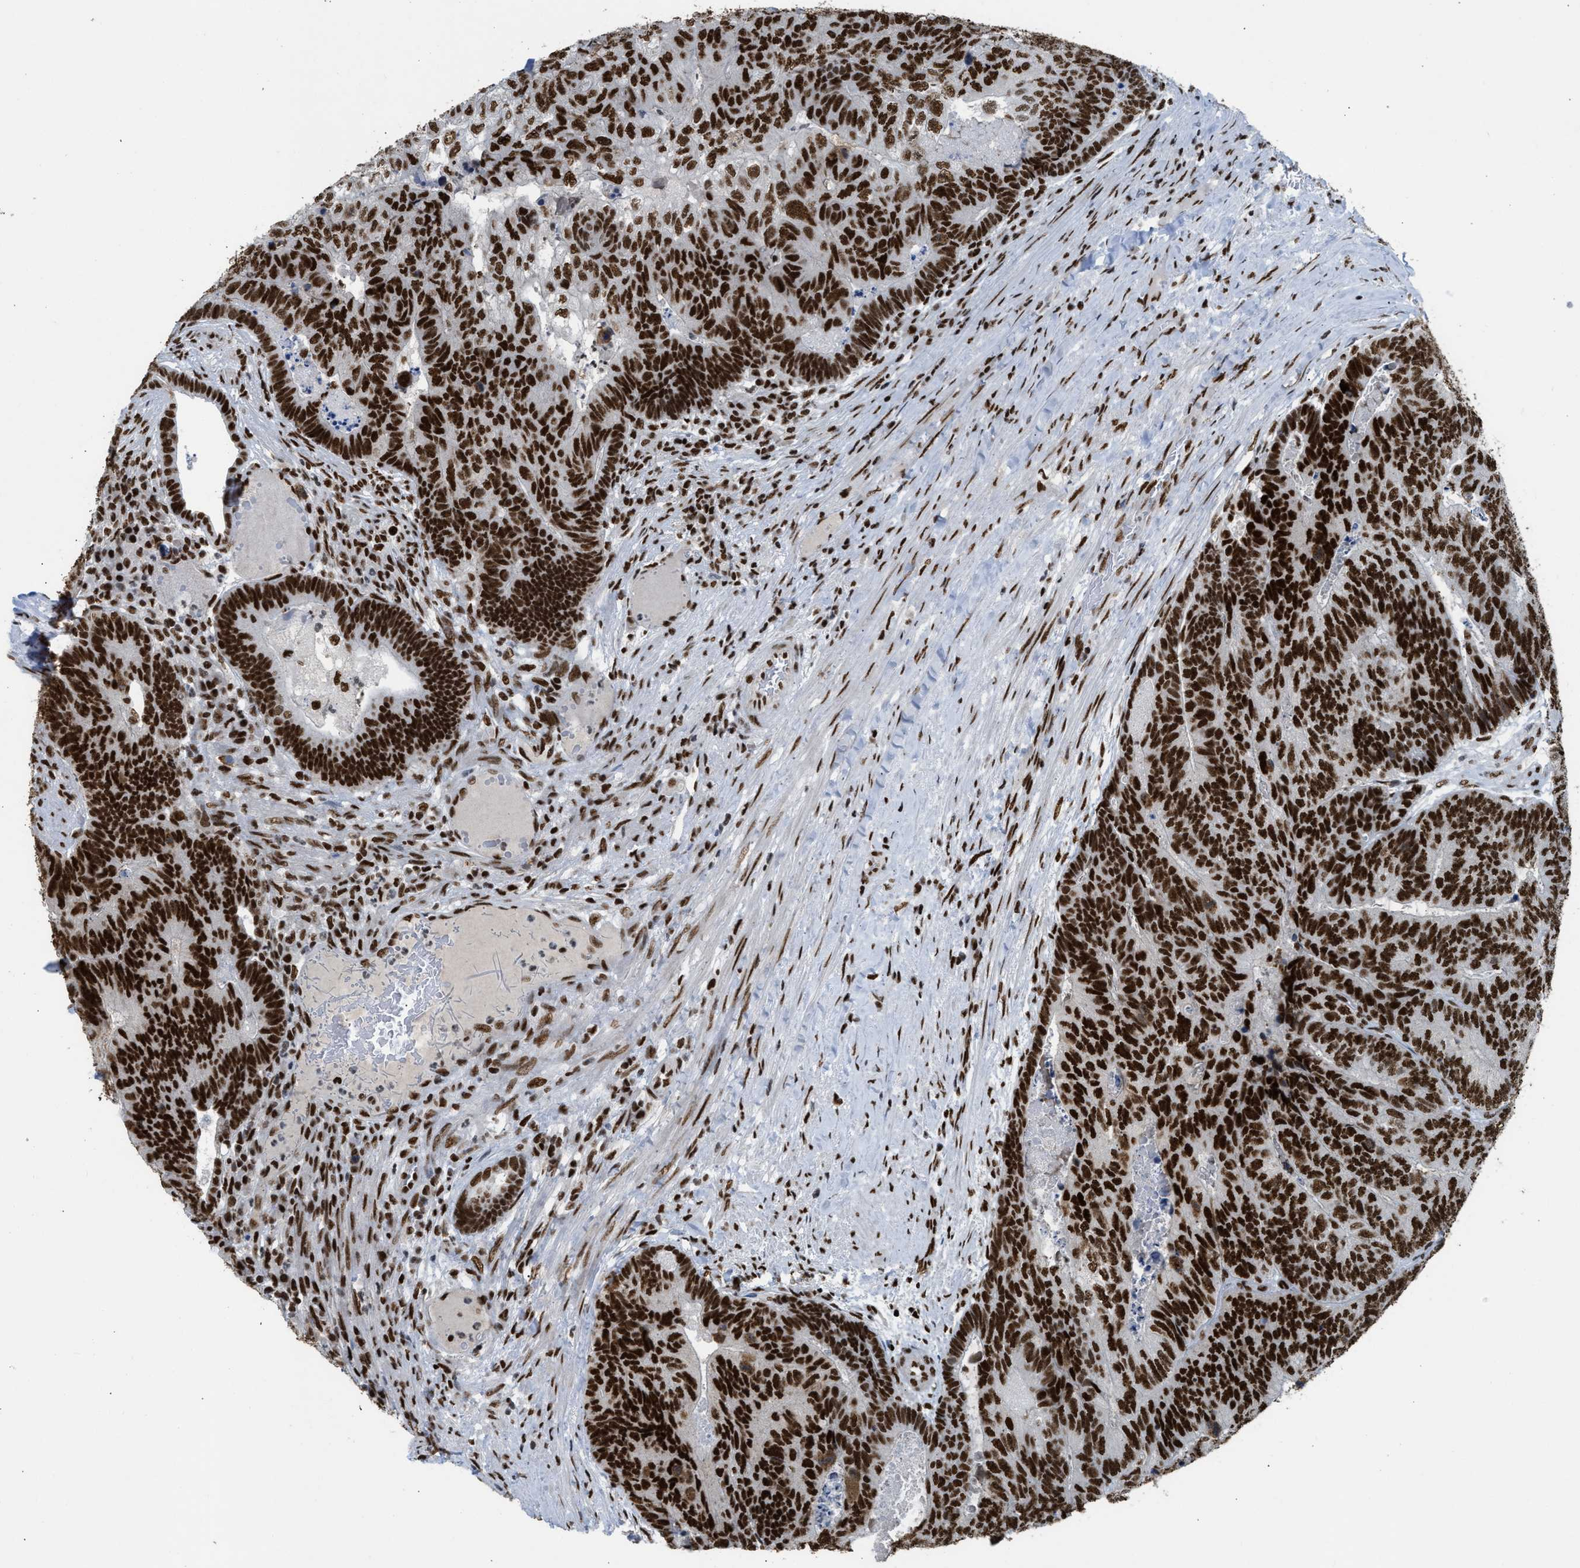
{"staining": {"intensity": "strong", "quantity": ">75%", "location": "nuclear"}, "tissue": "colorectal cancer", "cell_type": "Tumor cells", "image_type": "cancer", "snomed": [{"axis": "morphology", "description": "Adenocarcinoma, NOS"}, {"axis": "topography", "description": "Colon"}], "caption": "A brown stain labels strong nuclear positivity of a protein in colorectal cancer tumor cells.", "gene": "SCAF4", "patient": {"sex": "female", "age": 67}}